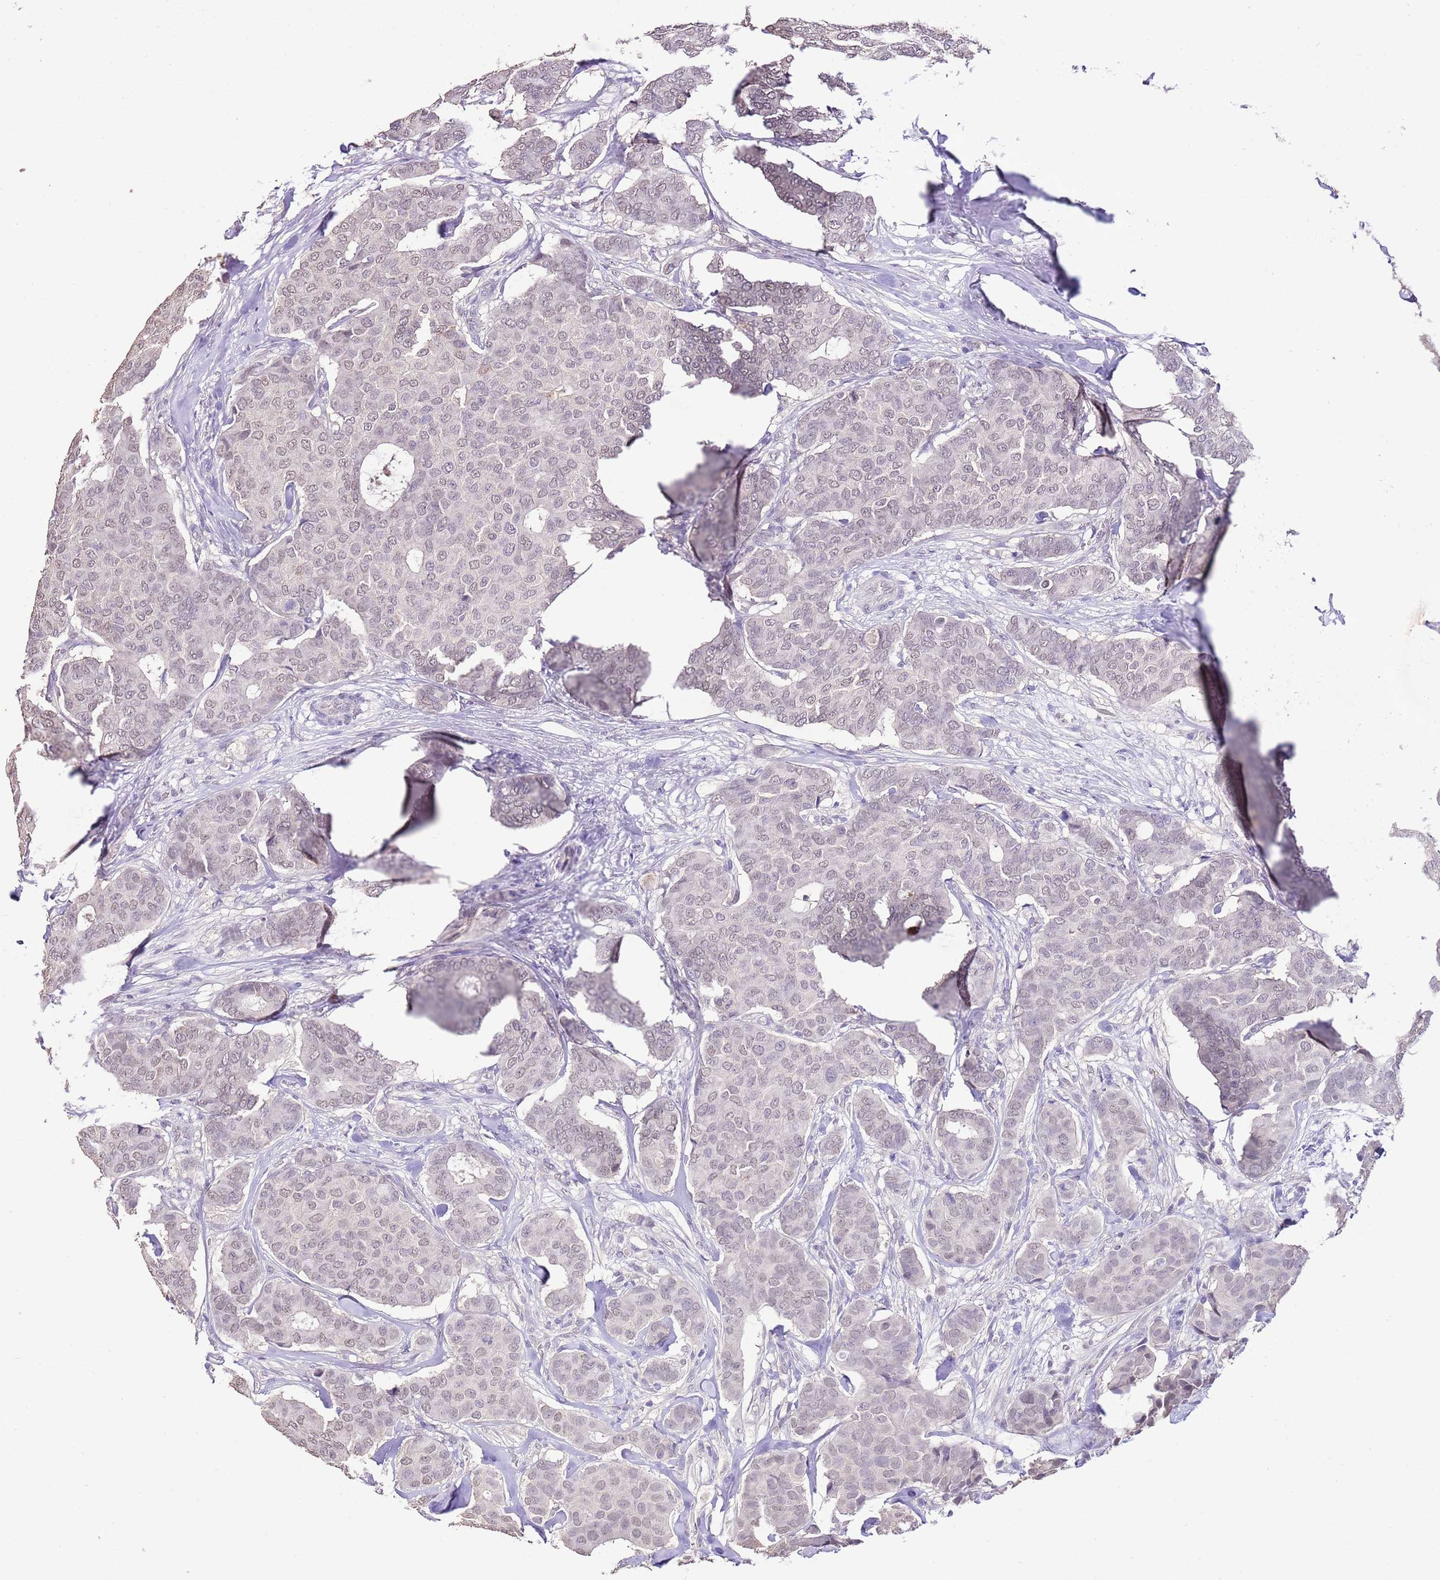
{"staining": {"intensity": "weak", "quantity": ">75%", "location": "nuclear"}, "tissue": "breast cancer", "cell_type": "Tumor cells", "image_type": "cancer", "snomed": [{"axis": "morphology", "description": "Duct carcinoma"}, {"axis": "topography", "description": "Breast"}], "caption": "Breast cancer stained with a brown dye shows weak nuclear positive staining in approximately >75% of tumor cells.", "gene": "IZUMO4", "patient": {"sex": "female", "age": 75}}